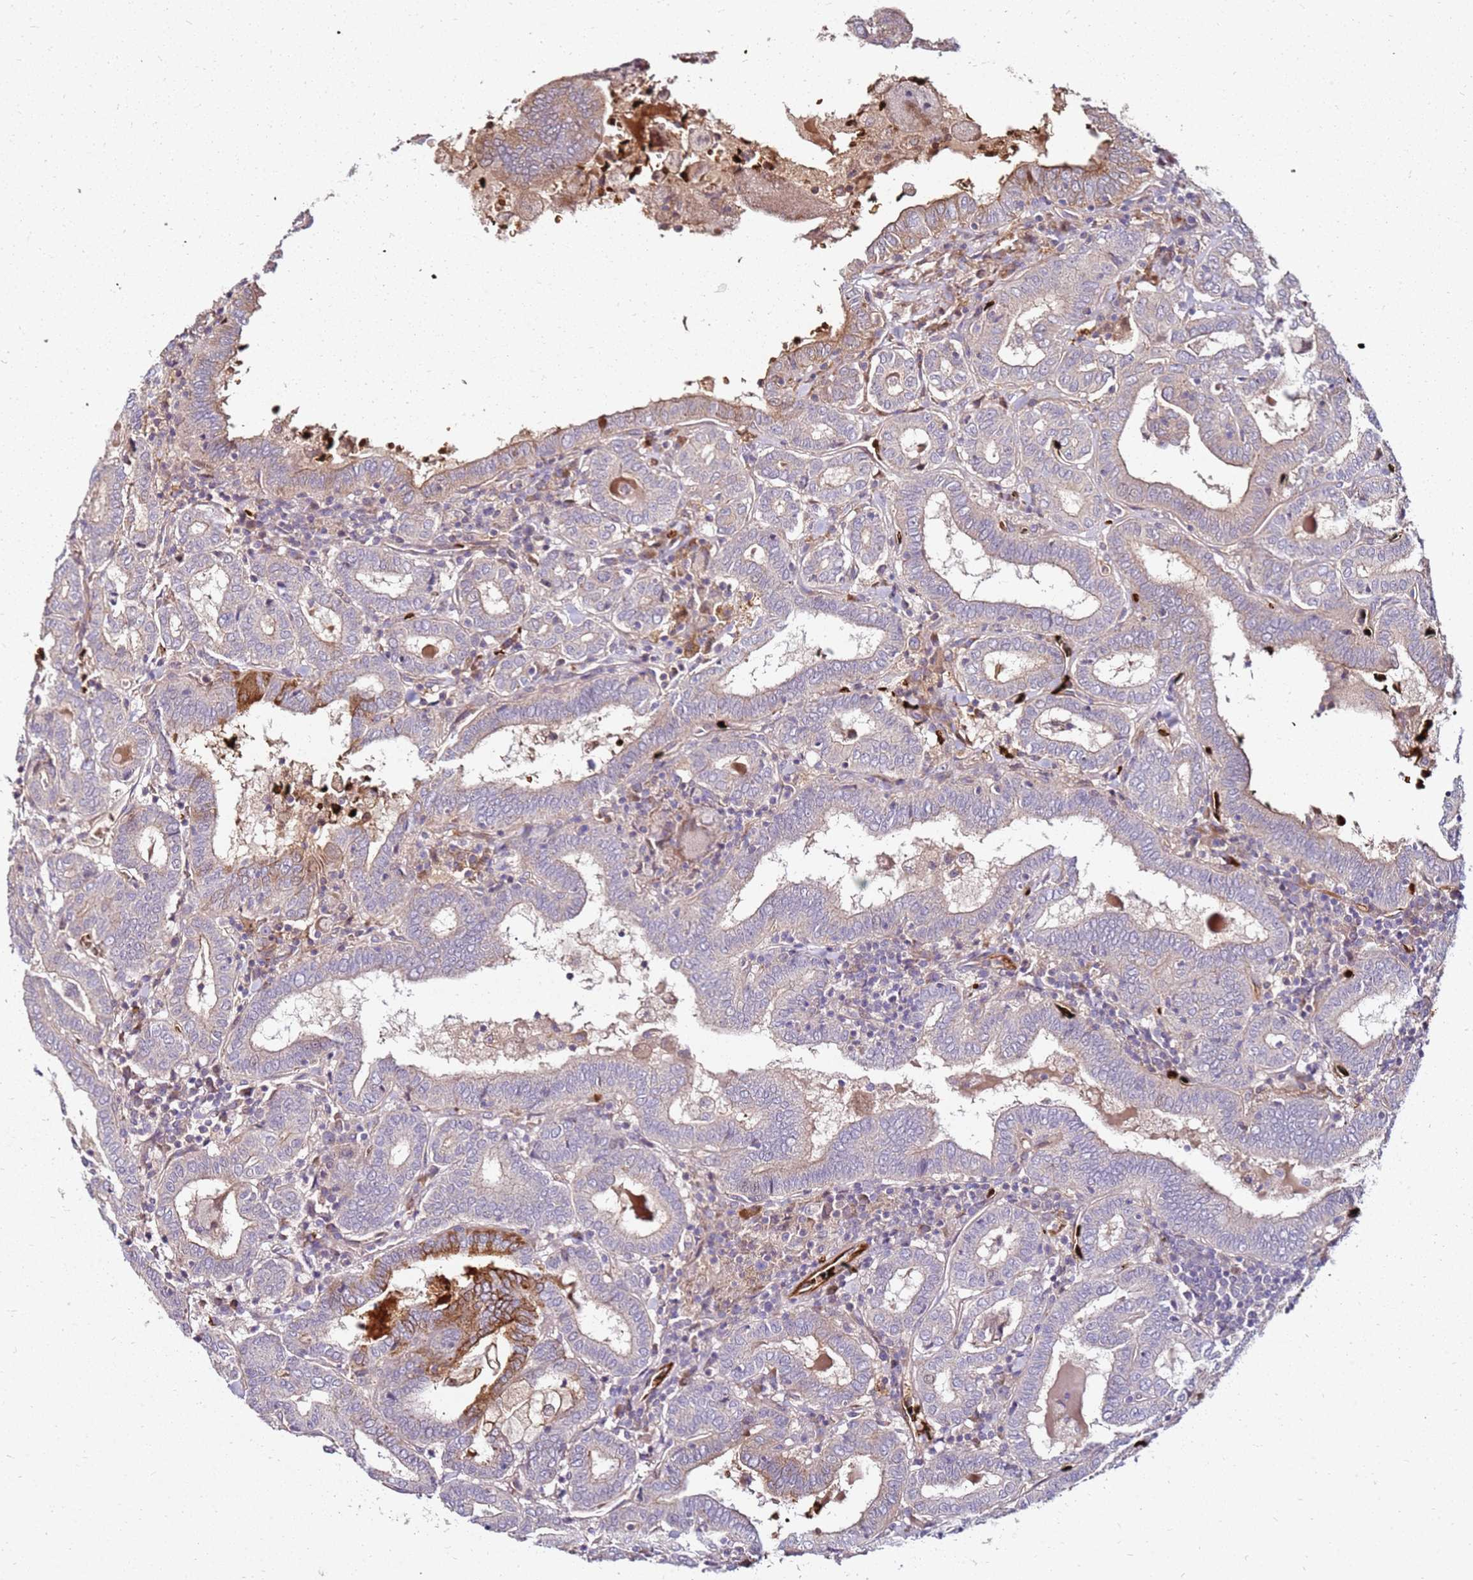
{"staining": {"intensity": "moderate", "quantity": "<25%", "location": "cytoplasmic/membranous"}, "tissue": "thyroid cancer", "cell_type": "Tumor cells", "image_type": "cancer", "snomed": [{"axis": "morphology", "description": "Papillary adenocarcinoma, NOS"}, {"axis": "topography", "description": "Thyroid gland"}], "caption": "Human thyroid cancer (papillary adenocarcinoma) stained with a brown dye shows moderate cytoplasmic/membranous positive expression in about <25% of tumor cells.", "gene": "RNF11", "patient": {"sex": "female", "age": 72}}